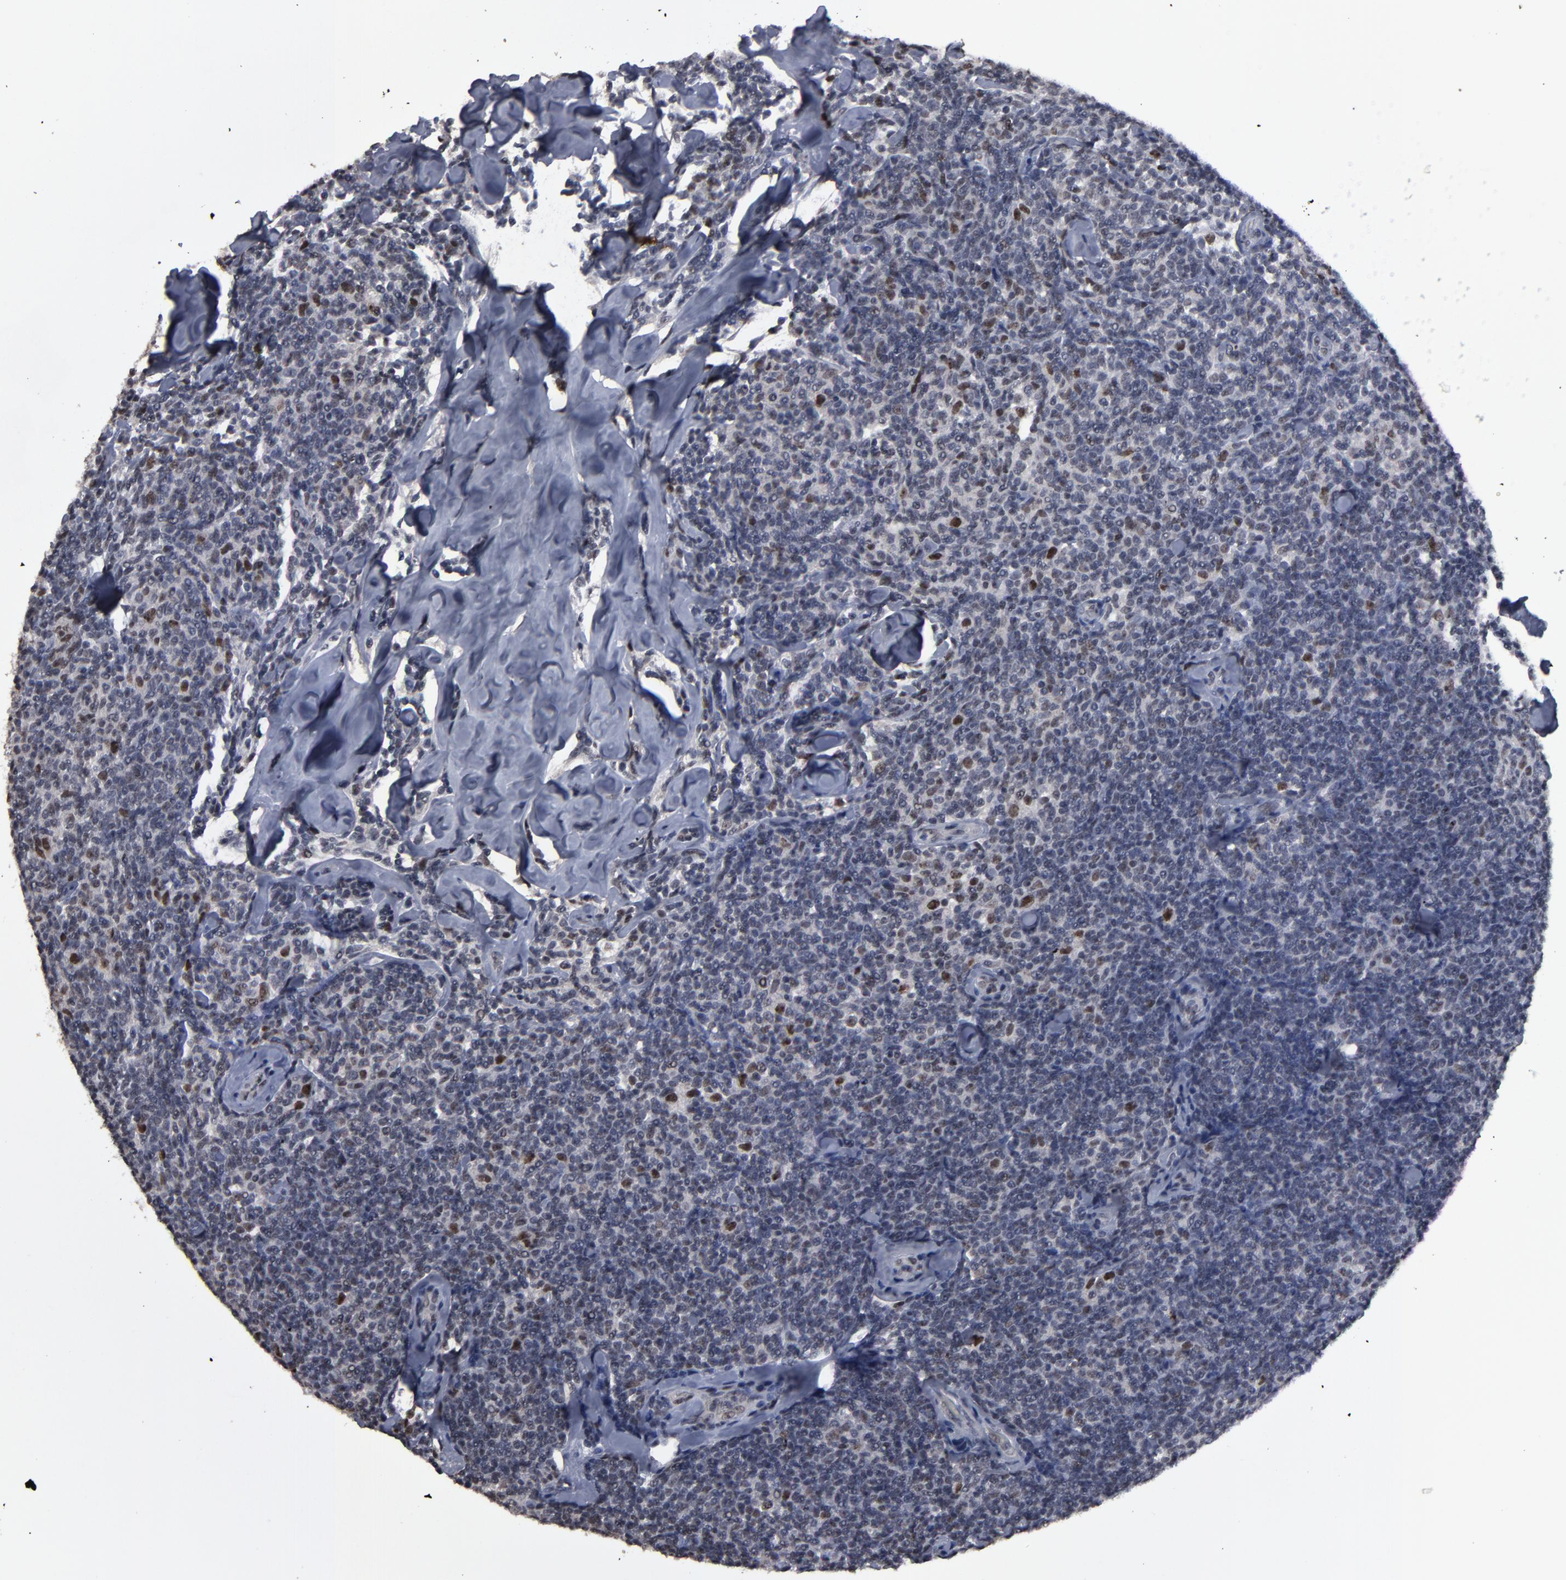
{"staining": {"intensity": "moderate", "quantity": "<25%", "location": "nuclear"}, "tissue": "lymphoma", "cell_type": "Tumor cells", "image_type": "cancer", "snomed": [{"axis": "morphology", "description": "Malignant lymphoma, non-Hodgkin's type, Low grade"}, {"axis": "topography", "description": "Lymph node"}], "caption": "About <25% of tumor cells in malignant lymphoma, non-Hodgkin's type (low-grade) reveal moderate nuclear protein staining as visualized by brown immunohistochemical staining.", "gene": "SSRP1", "patient": {"sex": "female", "age": 56}}